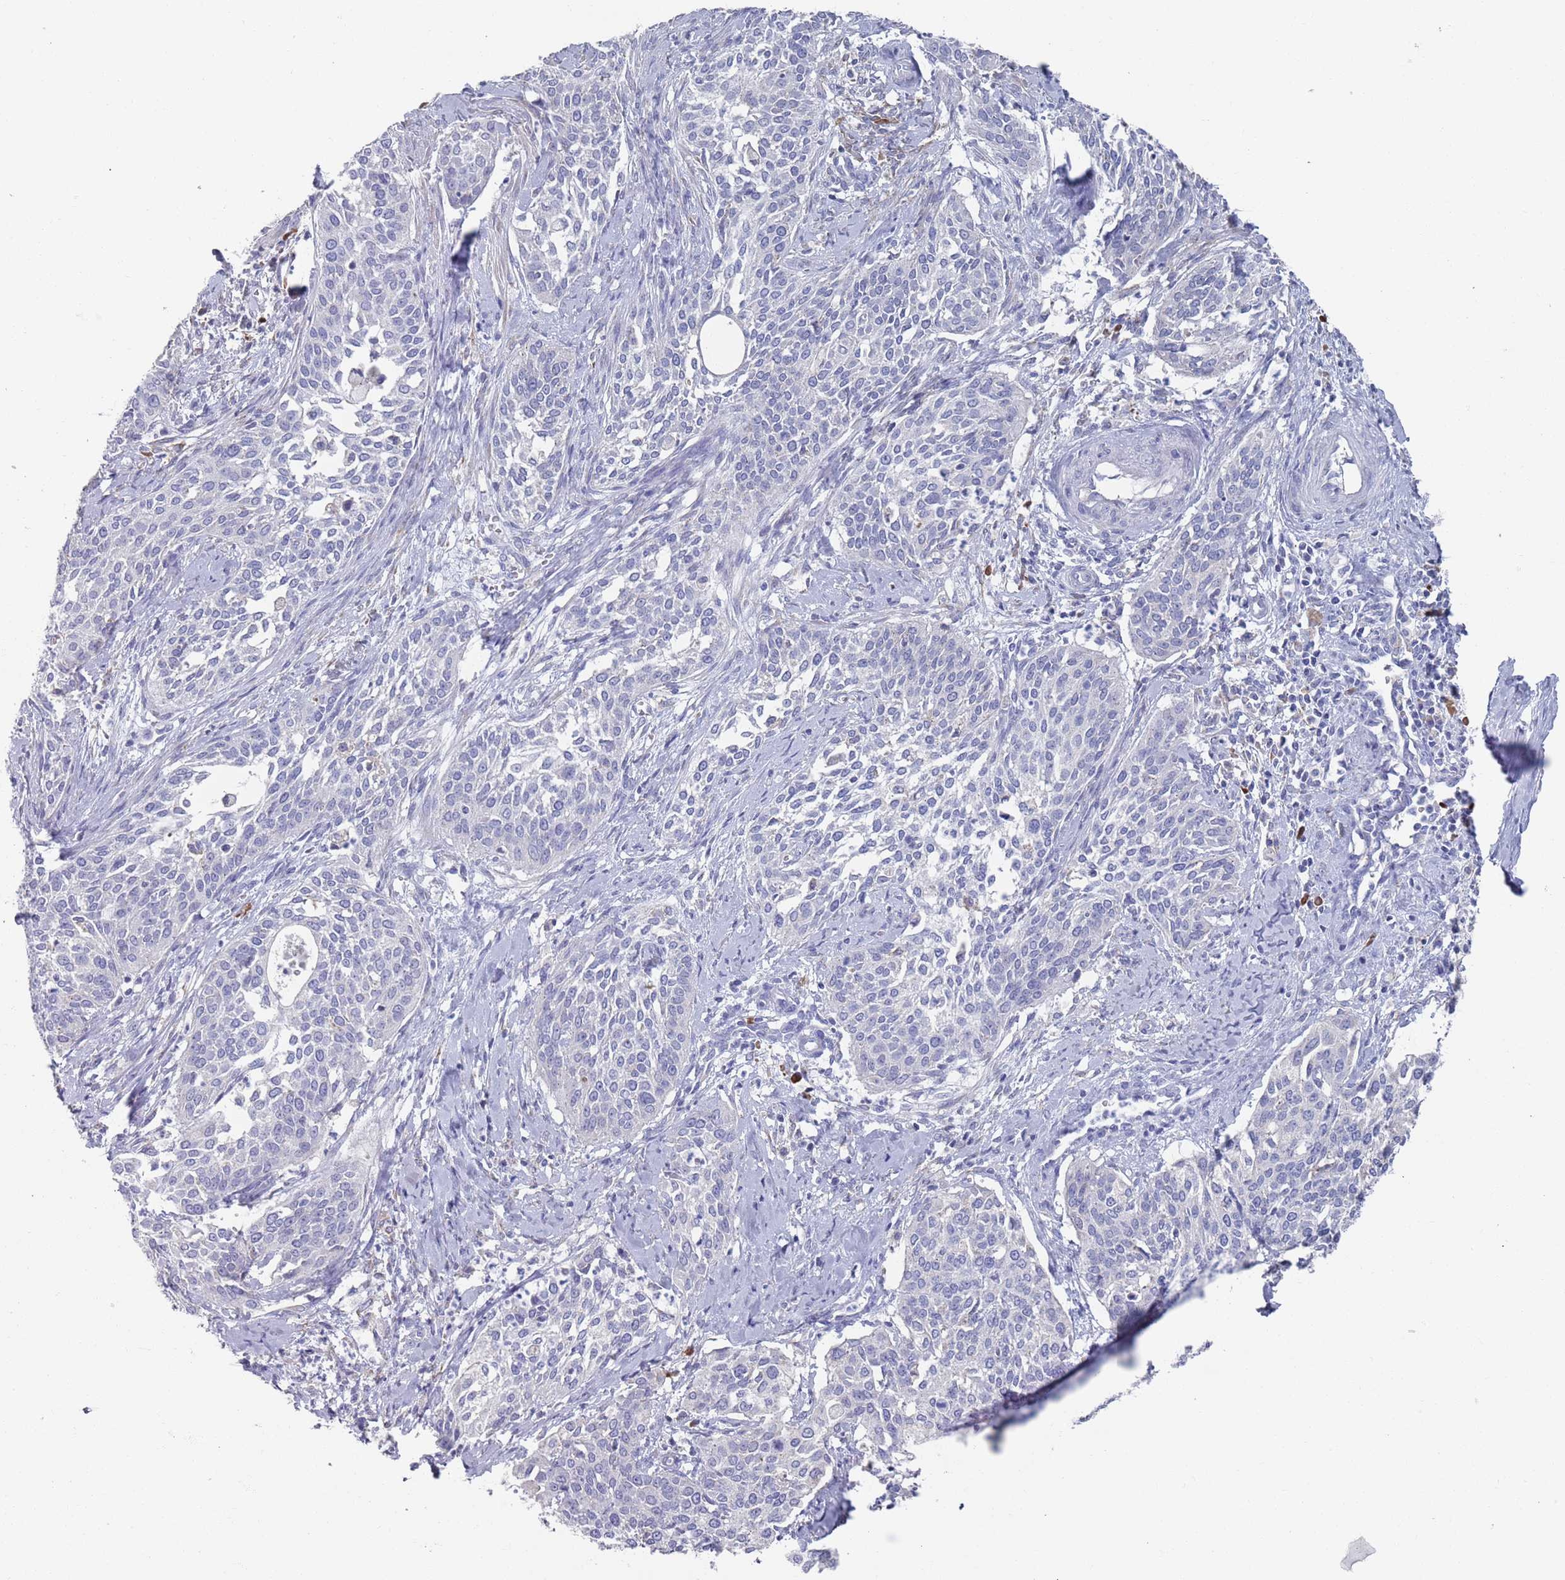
{"staining": {"intensity": "negative", "quantity": "none", "location": "none"}, "tissue": "cervical cancer", "cell_type": "Tumor cells", "image_type": "cancer", "snomed": [{"axis": "morphology", "description": "Squamous cell carcinoma, NOS"}, {"axis": "topography", "description": "Cervix"}], "caption": "High magnification brightfield microscopy of cervical cancer (squamous cell carcinoma) stained with DAB (3,3'-diaminobenzidine) (brown) and counterstained with hematoxylin (blue): tumor cells show no significant positivity.", "gene": "MAT1A", "patient": {"sex": "female", "age": 44}}